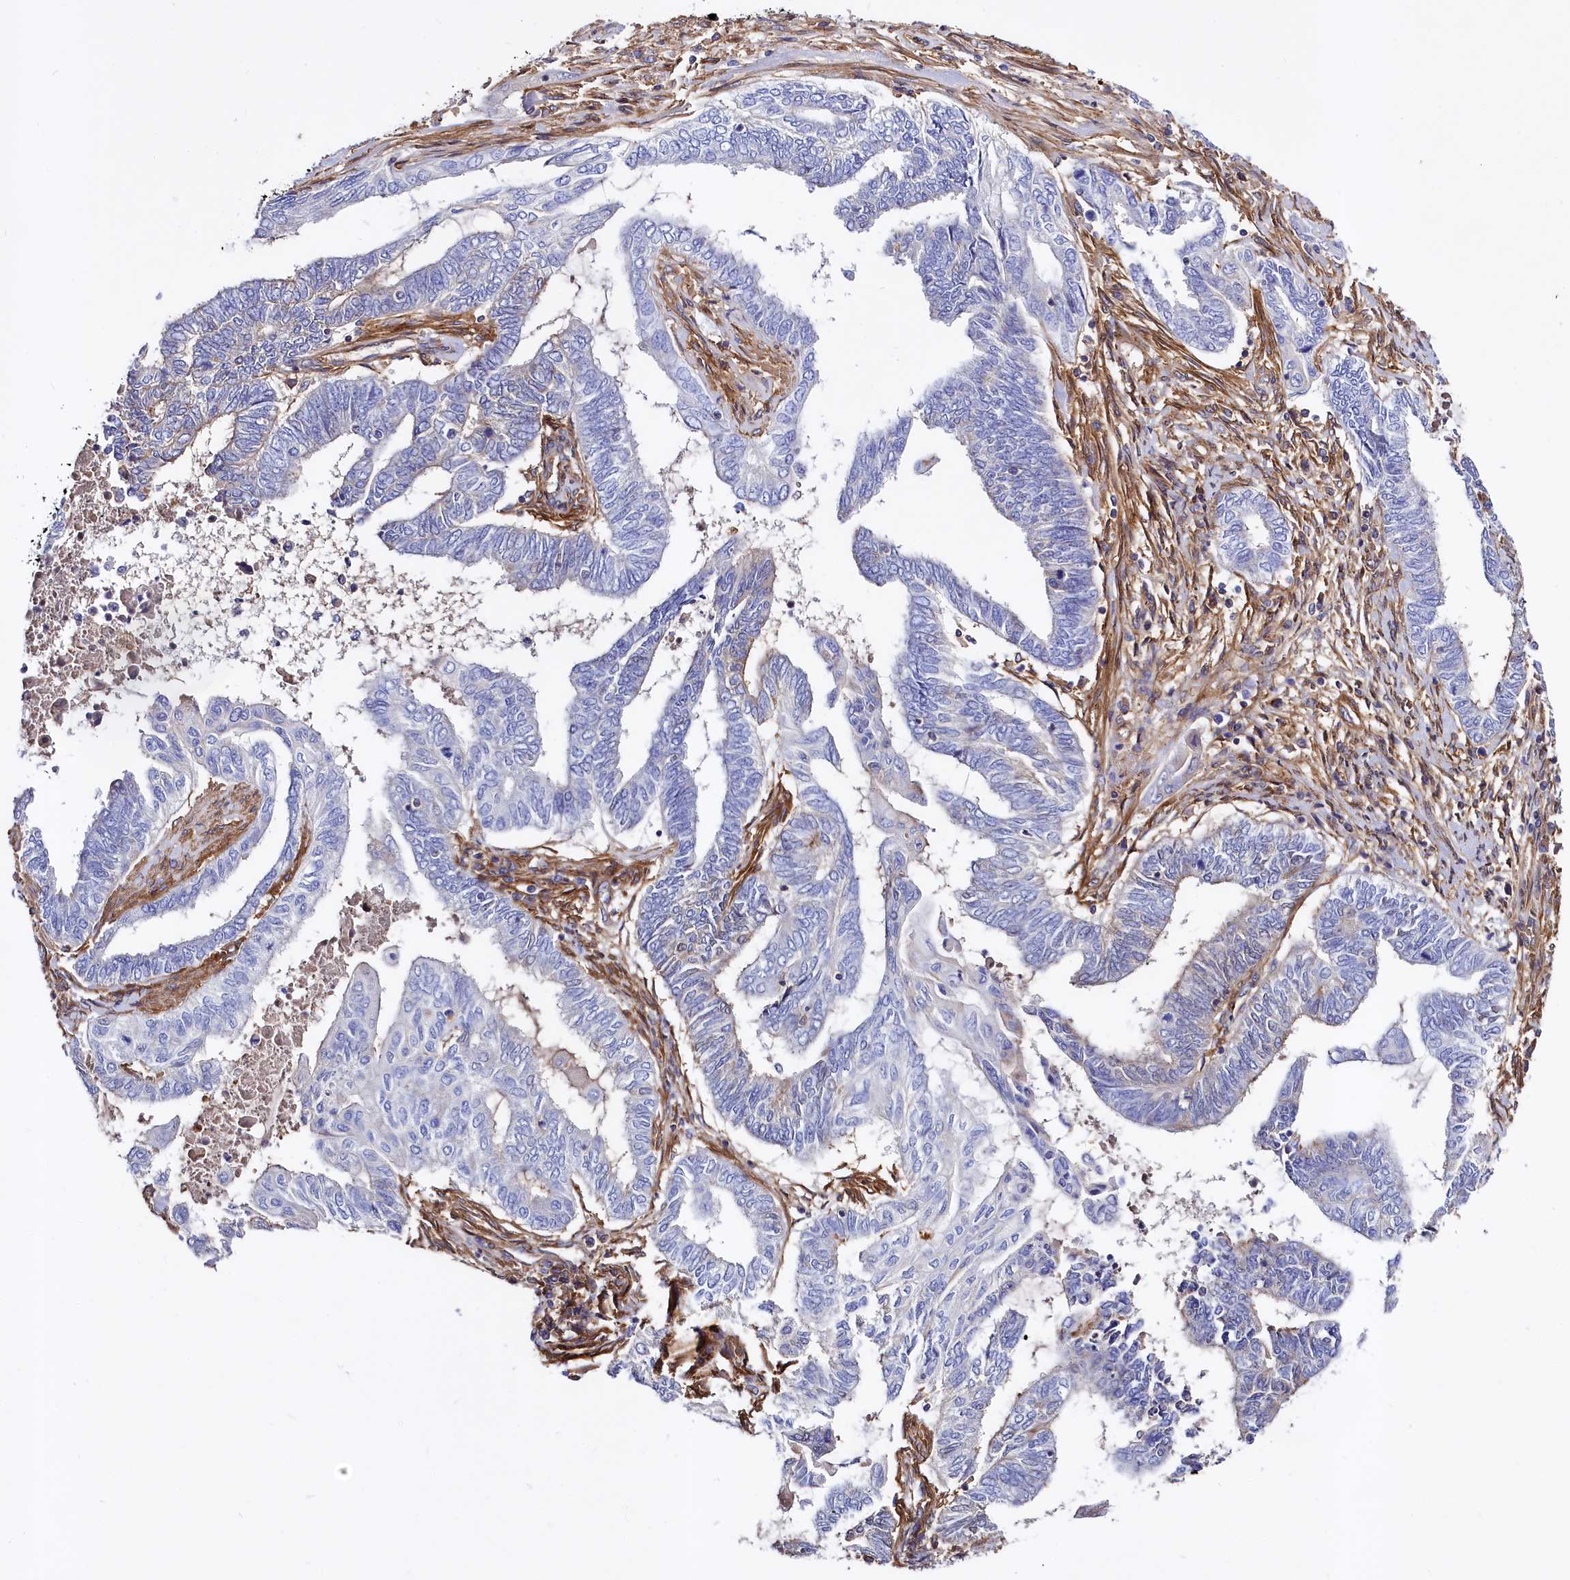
{"staining": {"intensity": "weak", "quantity": "<25%", "location": "cytoplasmic/membranous"}, "tissue": "endometrial cancer", "cell_type": "Tumor cells", "image_type": "cancer", "snomed": [{"axis": "morphology", "description": "Adenocarcinoma, NOS"}, {"axis": "topography", "description": "Uterus"}, {"axis": "topography", "description": "Endometrium"}], "caption": "Immunohistochemistry of endometrial cancer (adenocarcinoma) exhibits no positivity in tumor cells.", "gene": "ANO6", "patient": {"sex": "female", "age": 70}}